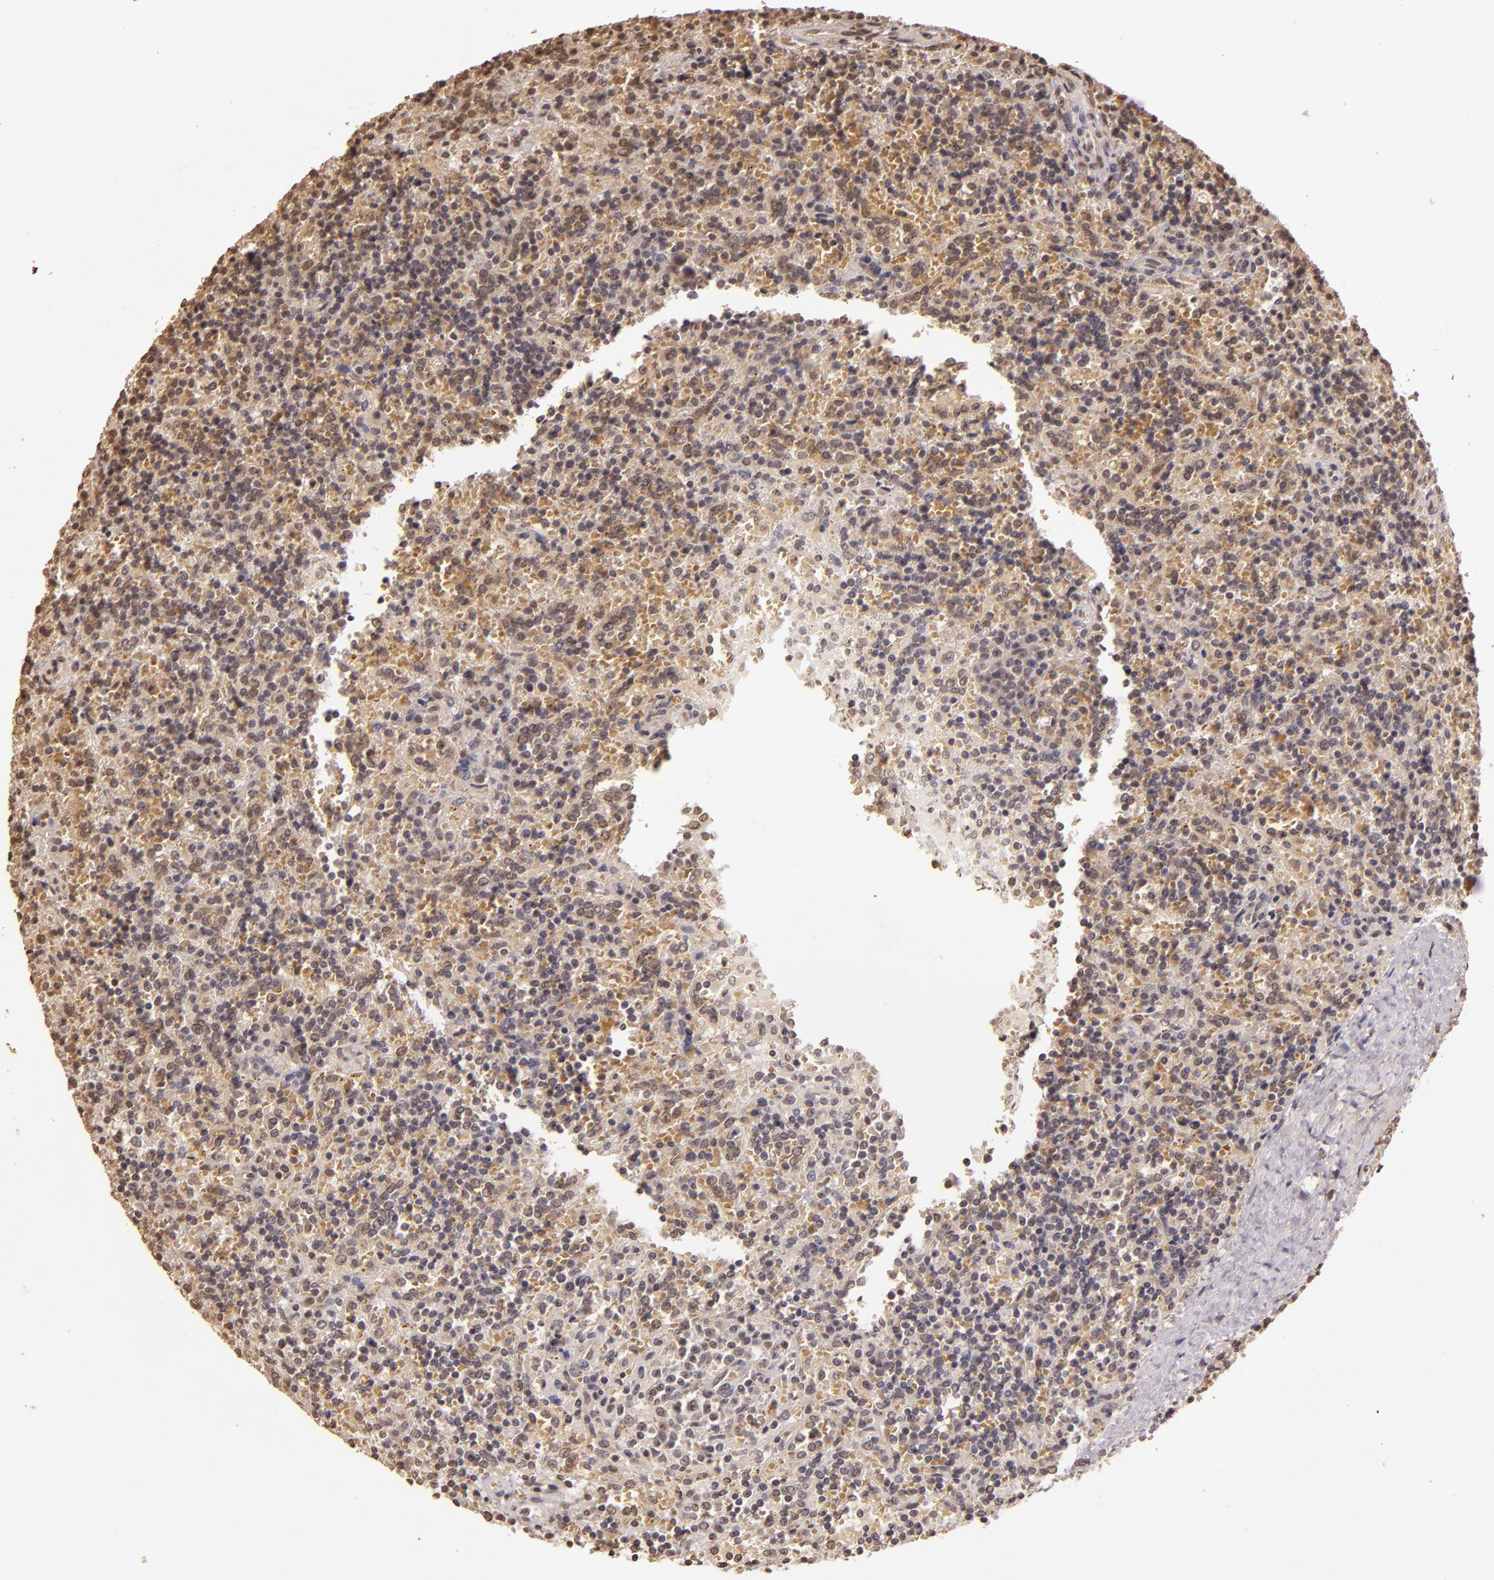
{"staining": {"intensity": "weak", "quantity": "25%-75%", "location": "cytoplasmic/membranous"}, "tissue": "lymphoma", "cell_type": "Tumor cells", "image_type": "cancer", "snomed": [{"axis": "morphology", "description": "Malignant lymphoma, non-Hodgkin's type, Low grade"}, {"axis": "topography", "description": "Spleen"}], "caption": "Weak cytoplasmic/membranous staining for a protein is present in about 25%-75% of tumor cells of malignant lymphoma, non-Hodgkin's type (low-grade) using immunohistochemistry.", "gene": "CUL1", "patient": {"sex": "male", "age": 67}}